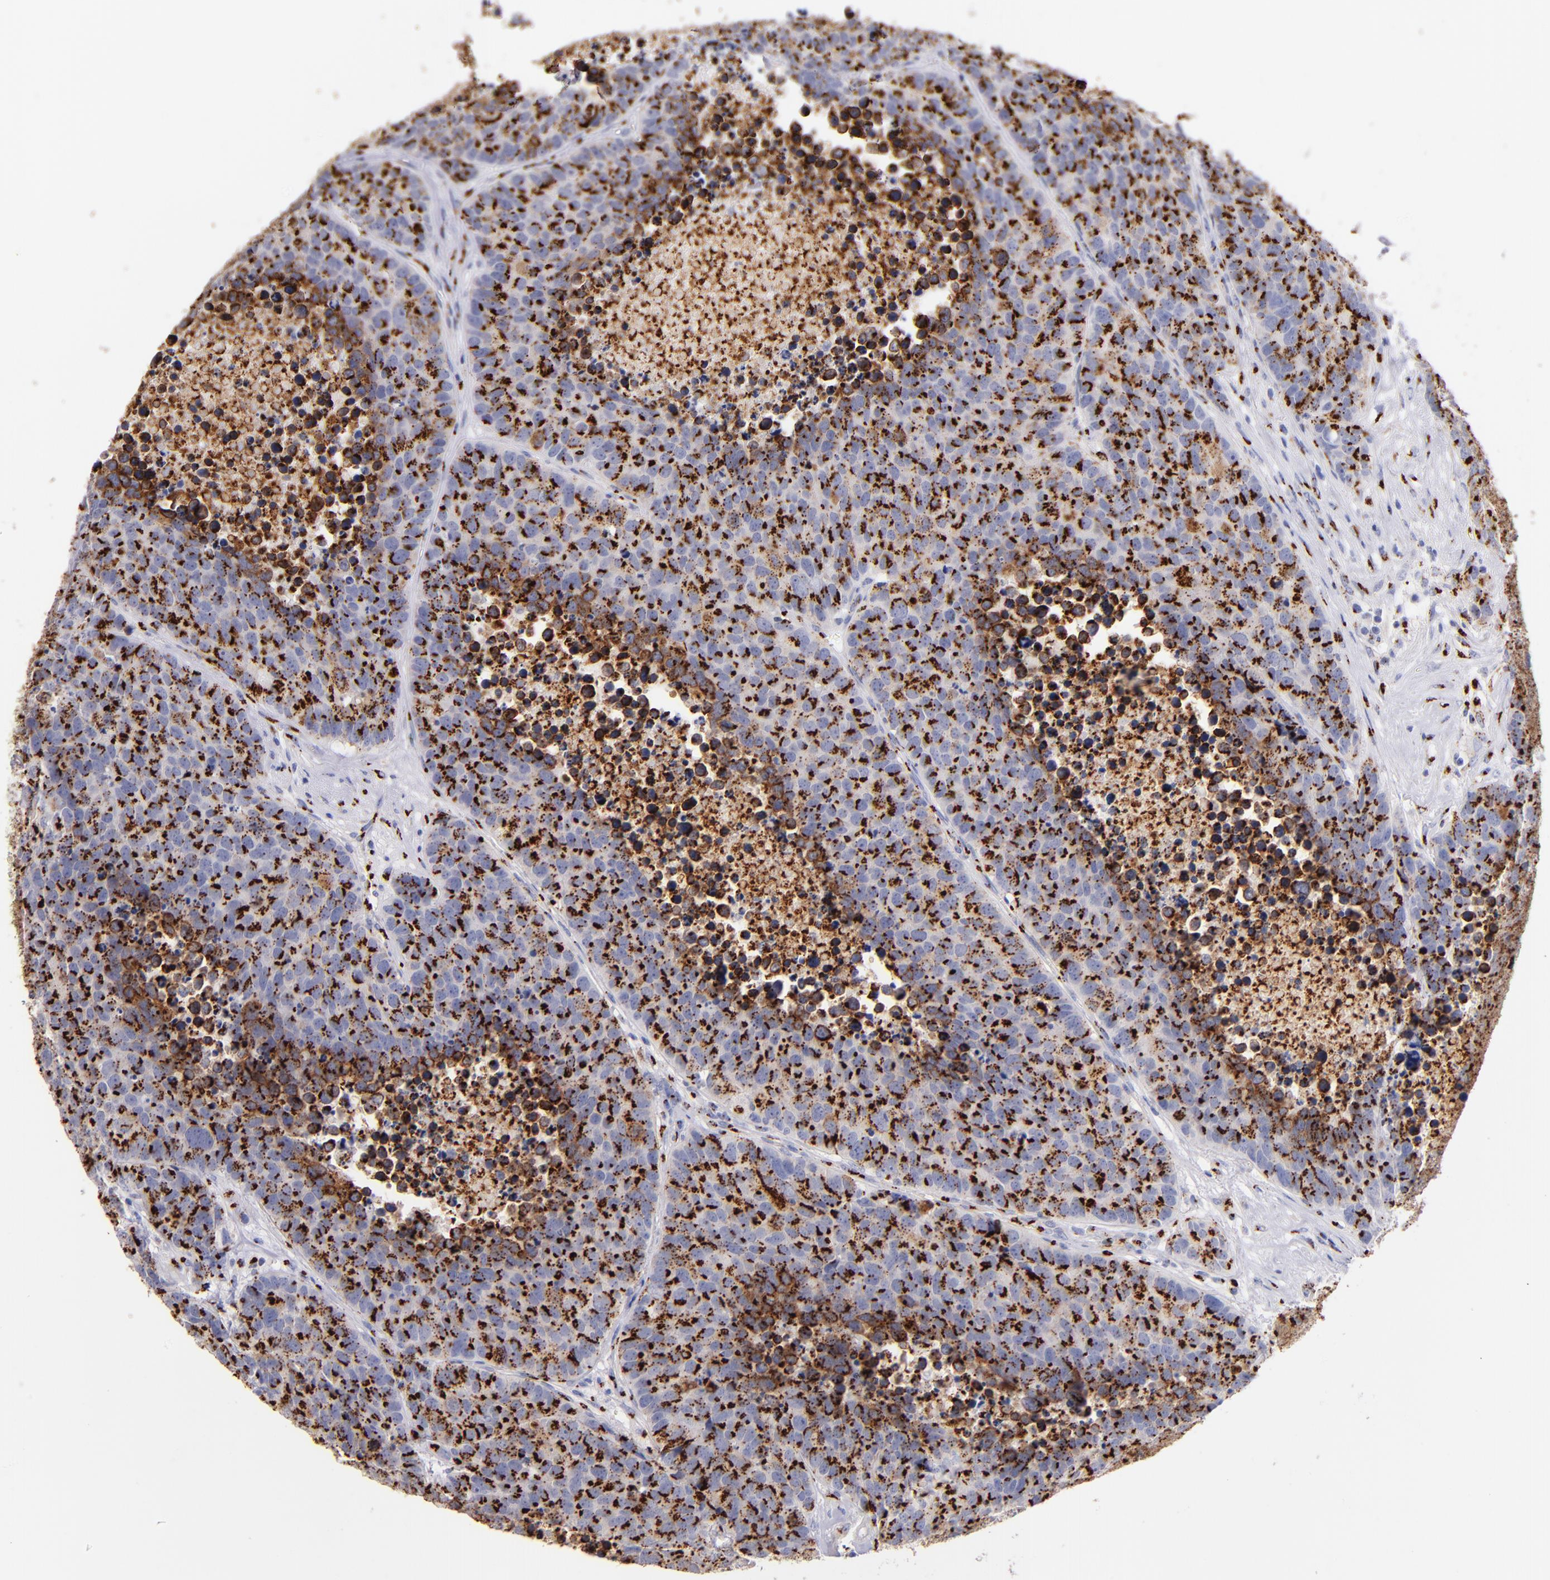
{"staining": {"intensity": "strong", "quantity": ">75%", "location": "cytoplasmic/membranous"}, "tissue": "carcinoid", "cell_type": "Tumor cells", "image_type": "cancer", "snomed": [{"axis": "morphology", "description": "Carcinoid, malignant, NOS"}, {"axis": "topography", "description": "Lung"}], "caption": "IHC of carcinoid displays high levels of strong cytoplasmic/membranous positivity in approximately >75% of tumor cells. (Stains: DAB (3,3'-diaminobenzidine) in brown, nuclei in blue, Microscopy: brightfield microscopy at high magnification).", "gene": "GOLIM4", "patient": {"sex": "male", "age": 60}}